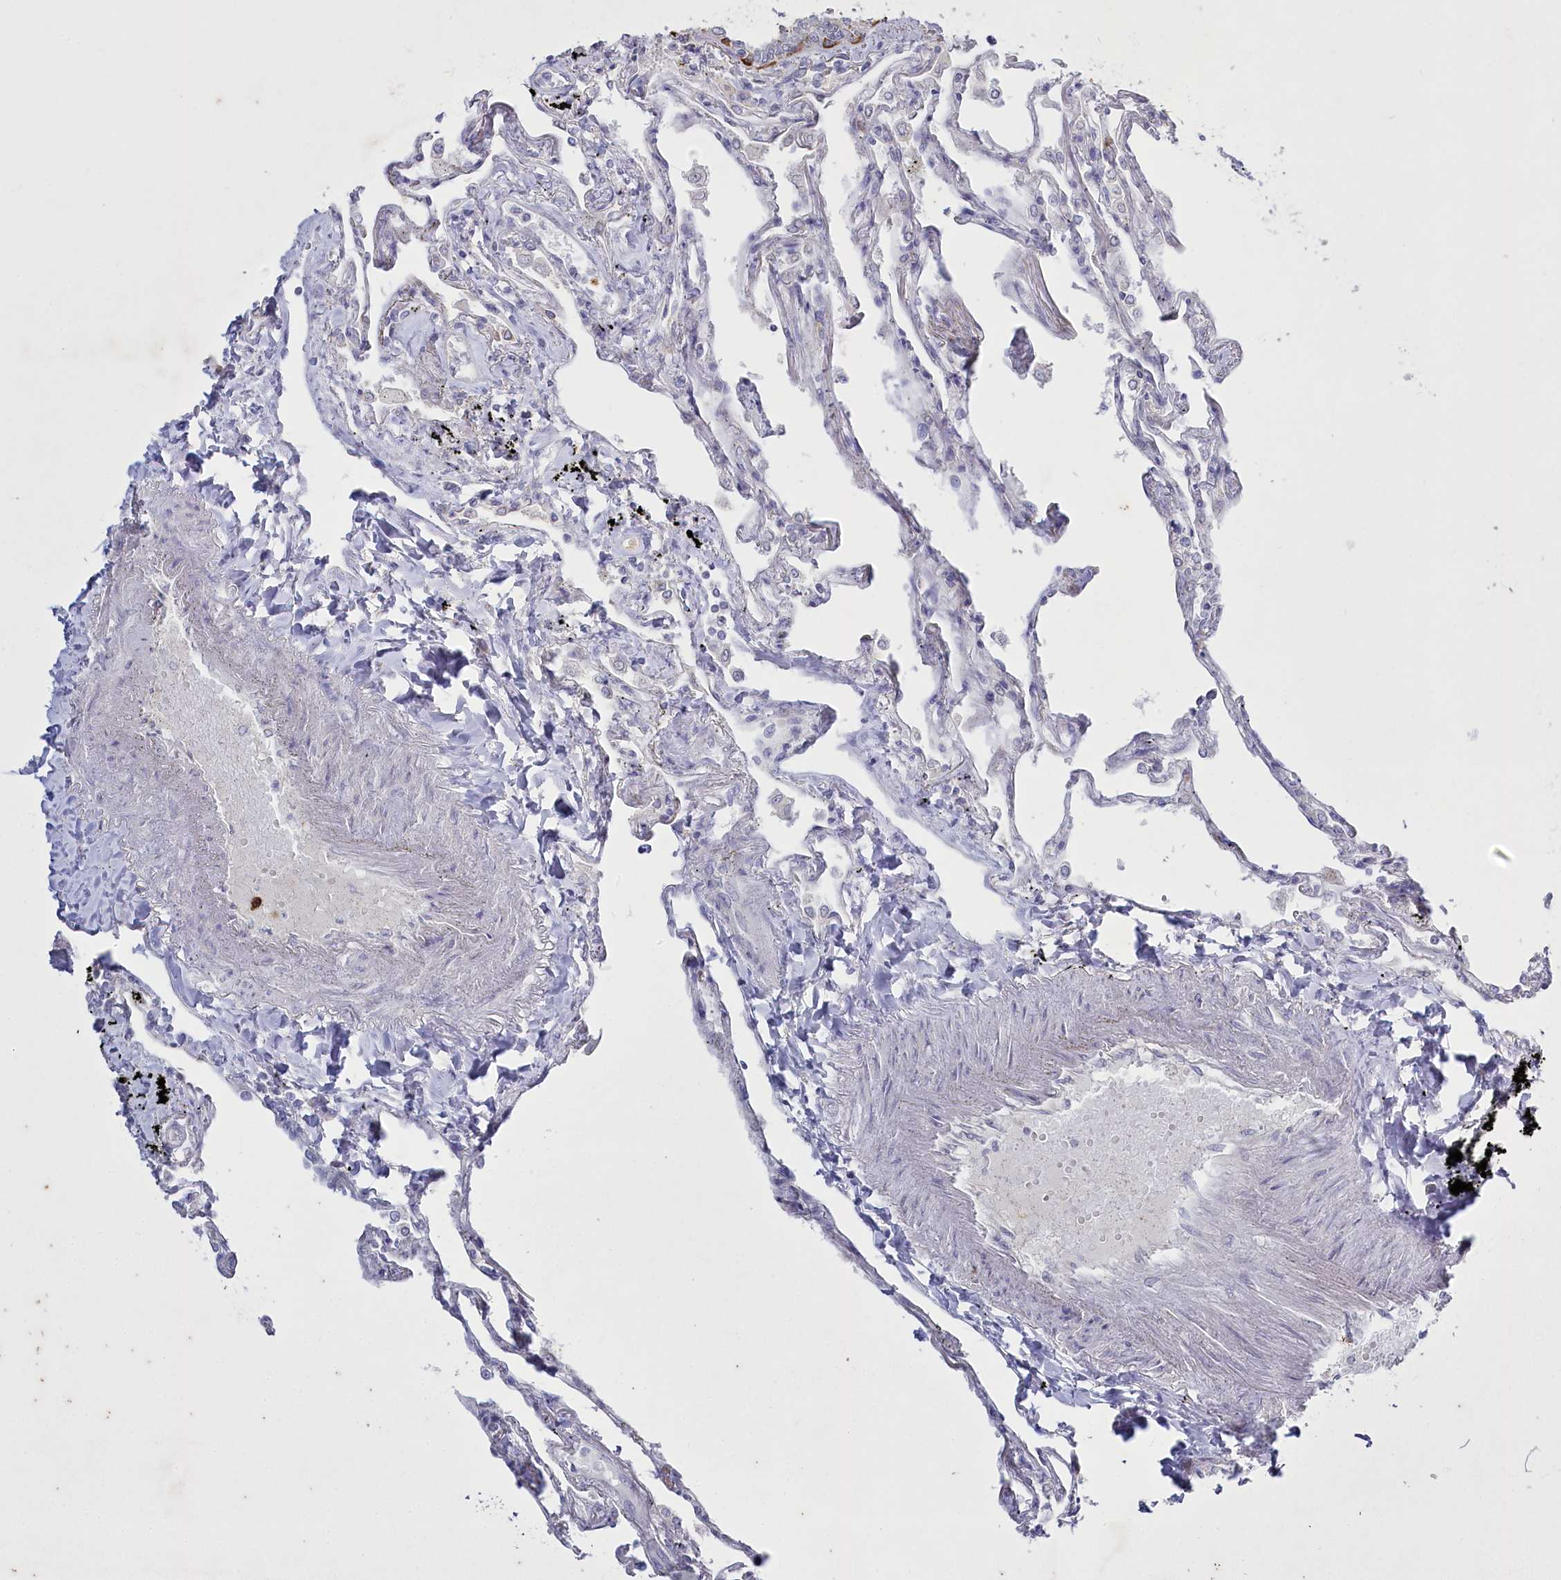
{"staining": {"intensity": "negative", "quantity": "none", "location": "none"}, "tissue": "lung", "cell_type": "Alveolar cells", "image_type": "normal", "snomed": [{"axis": "morphology", "description": "Normal tissue, NOS"}, {"axis": "topography", "description": "Lung"}], "caption": "High power microscopy histopathology image of an immunohistochemistry (IHC) image of benign lung, revealing no significant staining in alveolar cells. The staining is performed using DAB brown chromogen with nuclei counter-stained in using hematoxylin.", "gene": "ABITRAM", "patient": {"sex": "female", "age": 67}}